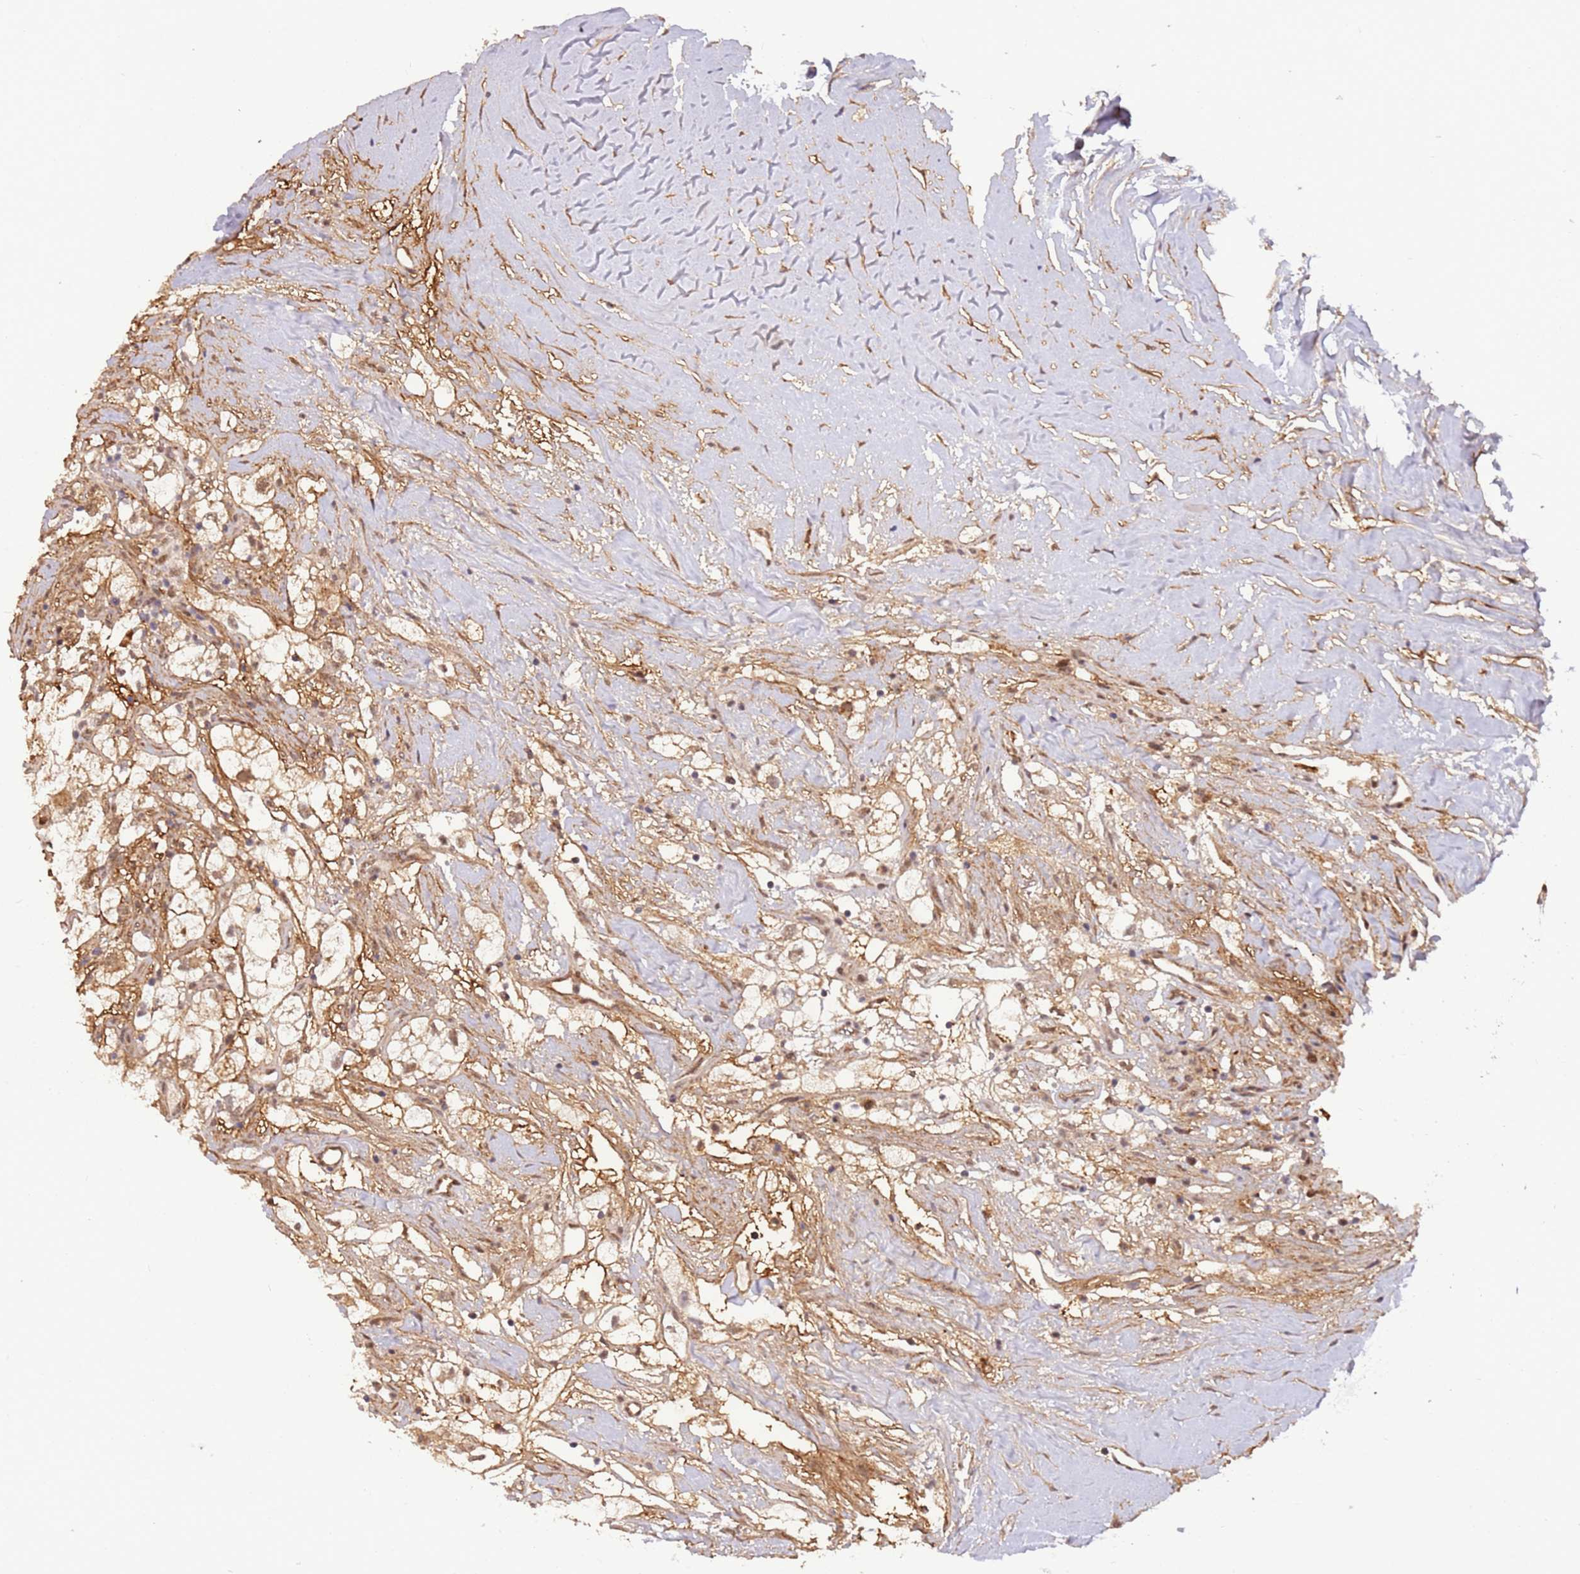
{"staining": {"intensity": "moderate", "quantity": ">75%", "location": "nuclear"}, "tissue": "renal cancer", "cell_type": "Tumor cells", "image_type": "cancer", "snomed": [{"axis": "morphology", "description": "Adenocarcinoma, NOS"}, {"axis": "topography", "description": "Kidney"}], "caption": "Brown immunohistochemical staining in human adenocarcinoma (renal) demonstrates moderate nuclear positivity in approximately >75% of tumor cells. (DAB (3,3'-diaminobenzidine) IHC with brightfield microscopy, high magnification).", "gene": "POLR3H", "patient": {"sex": "male", "age": 59}}